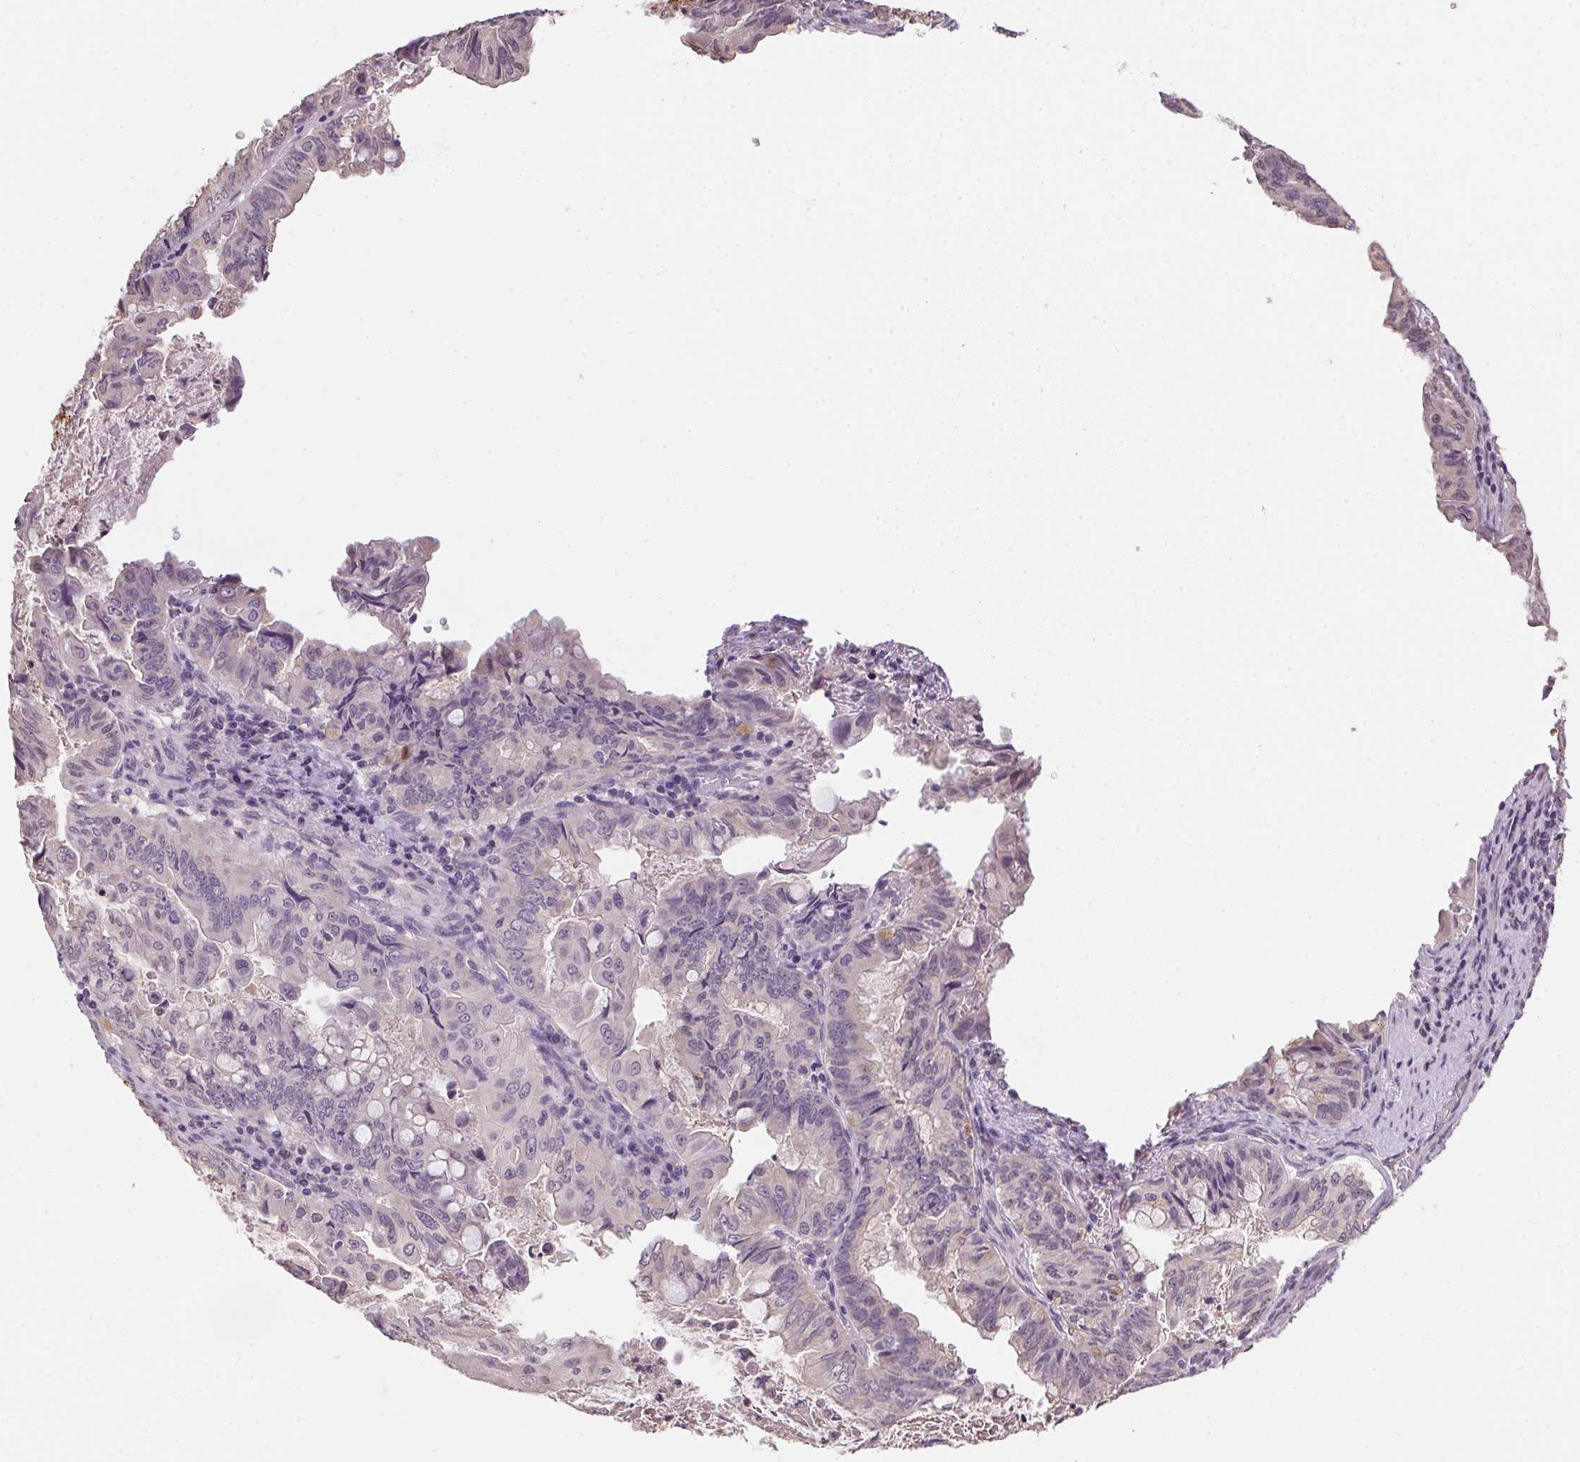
{"staining": {"intensity": "negative", "quantity": "none", "location": "none"}, "tissue": "stomach cancer", "cell_type": "Tumor cells", "image_type": "cancer", "snomed": [{"axis": "morphology", "description": "Adenocarcinoma, NOS"}, {"axis": "topography", "description": "Stomach, upper"}], "caption": "DAB (3,3'-diaminobenzidine) immunohistochemical staining of stomach cancer displays no significant expression in tumor cells. Nuclei are stained in blue.", "gene": "ALDH8A1", "patient": {"sex": "male", "age": 80}}